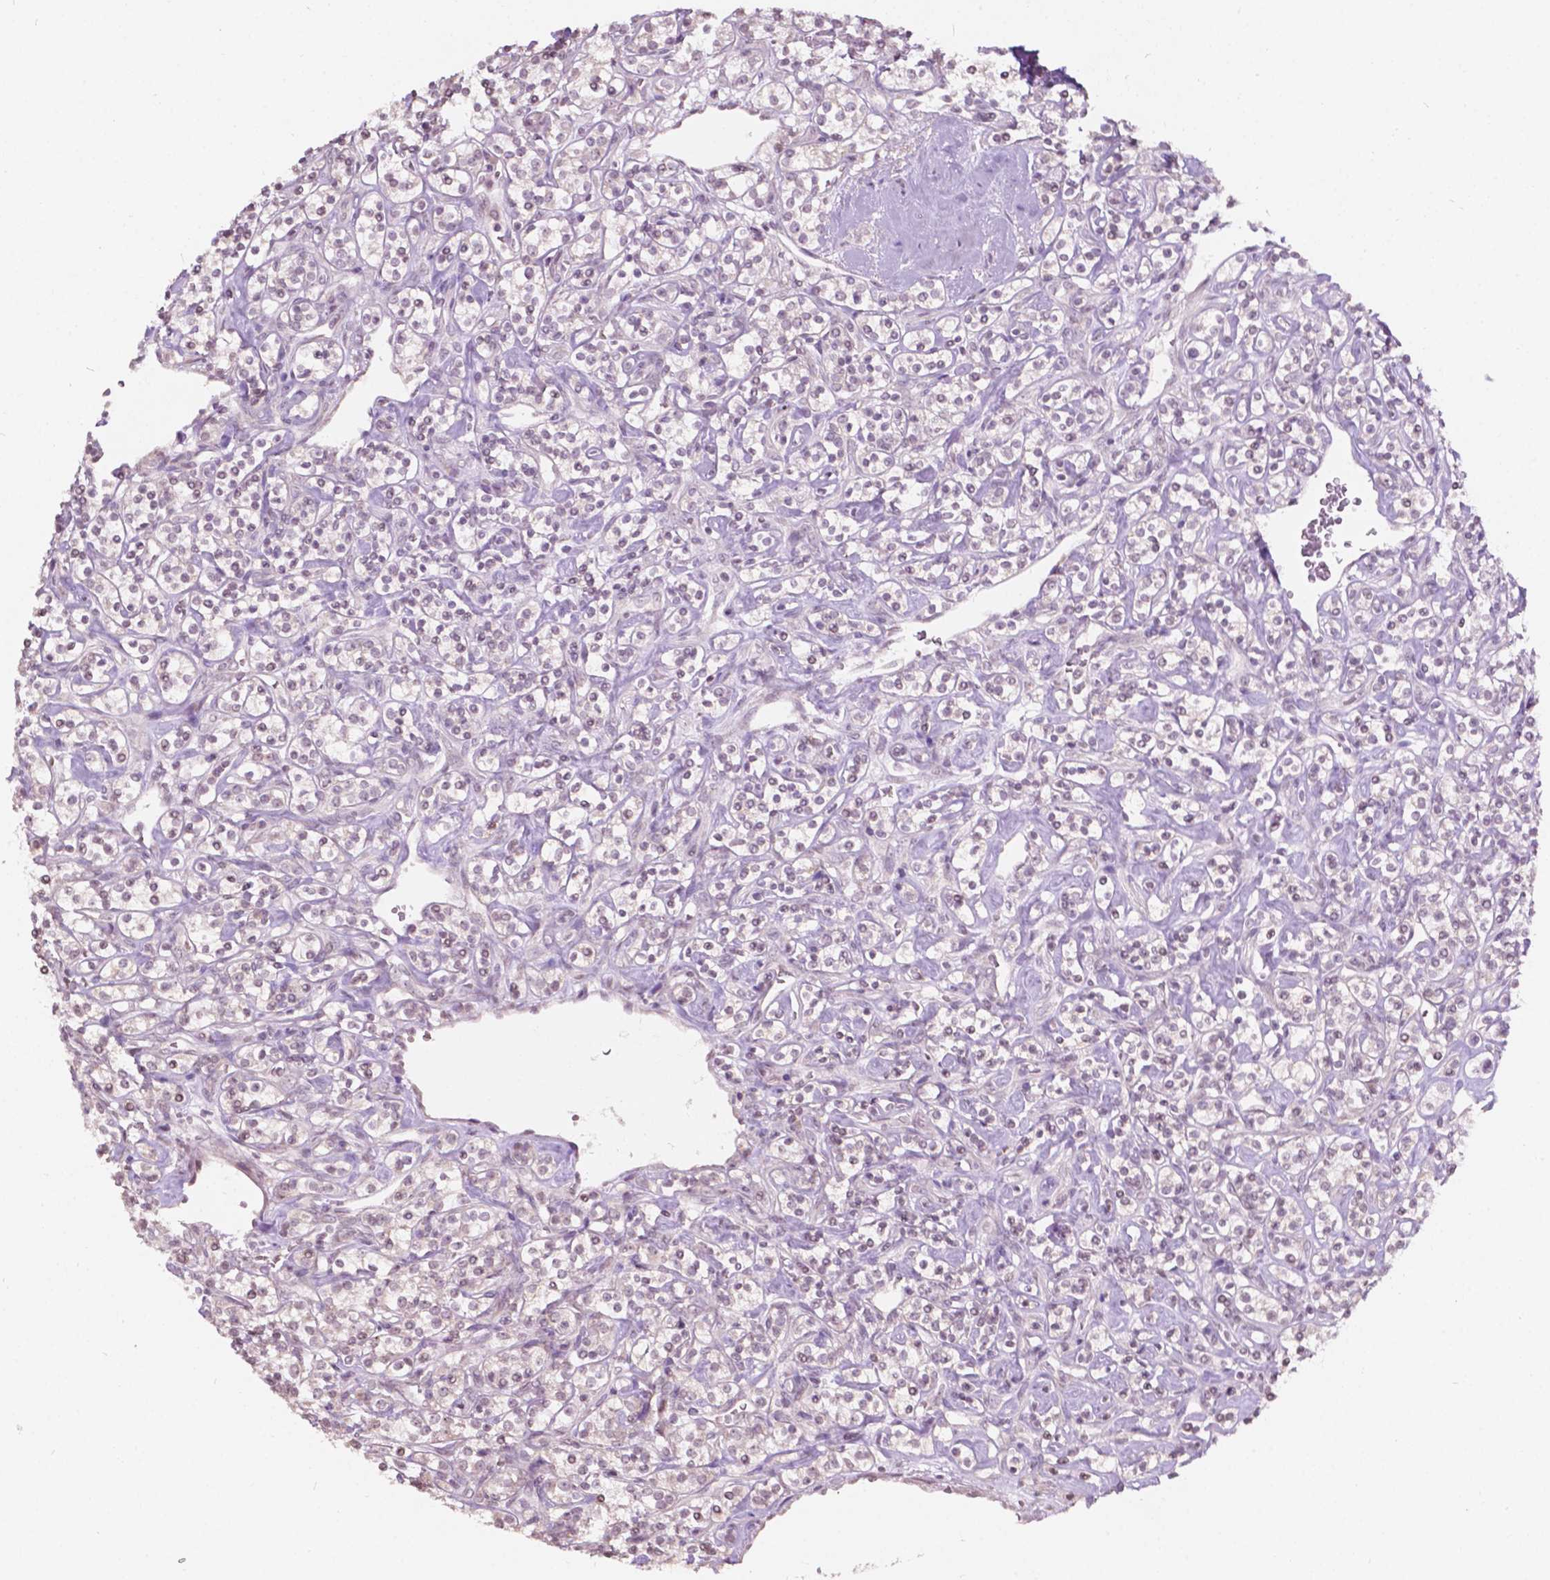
{"staining": {"intensity": "negative", "quantity": "none", "location": "none"}, "tissue": "renal cancer", "cell_type": "Tumor cells", "image_type": "cancer", "snomed": [{"axis": "morphology", "description": "Adenocarcinoma, NOS"}, {"axis": "topography", "description": "Kidney"}], "caption": "The immunohistochemistry (IHC) photomicrograph has no significant positivity in tumor cells of renal cancer tissue.", "gene": "NOS1AP", "patient": {"sex": "male", "age": 77}}